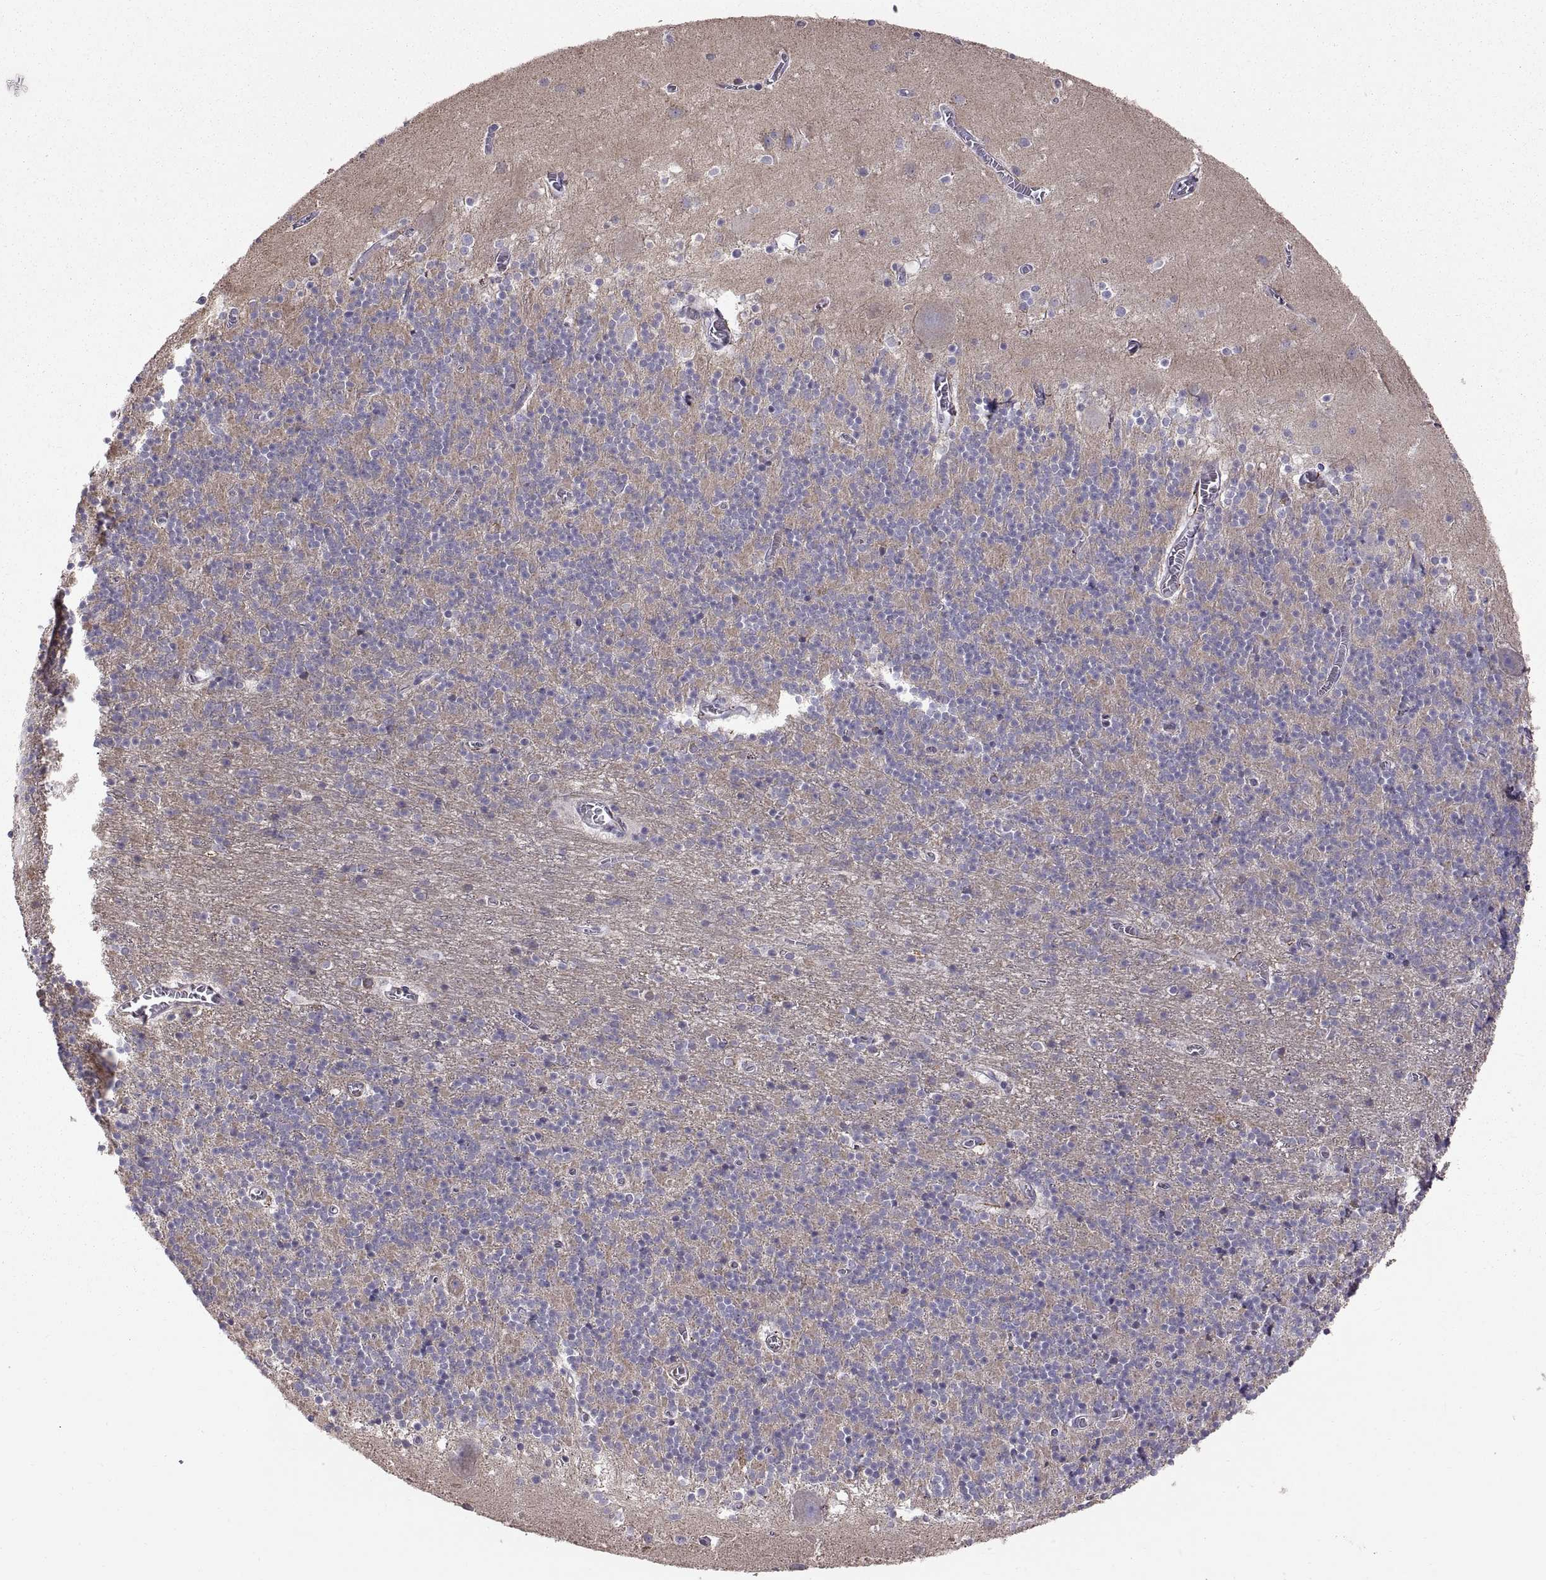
{"staining": {"intensity": "negative", "quantity": "none", "location": "none"}, "tissue": "cerebellum", "cell_type": "Cells in granular layer", "image_type": "normal", "snomed": [{"axis": "morphology", "description": "Normal tissue, NOS"}, {"axis": "topography", "description": "Cerebellum"}], "caption": "This is a photomicrograph of immunohistochemistry (IHC) staining of benign cerebellum, which shows no staining in cells in granular layer. The staining was performed using DAB to visualize the protein expression in brown, while the nuclei were stained in blue with hematoxylin (Magnification: 20x).", "gene": "EMILIN2", "patient": {"sex": "male", "age": 70}}